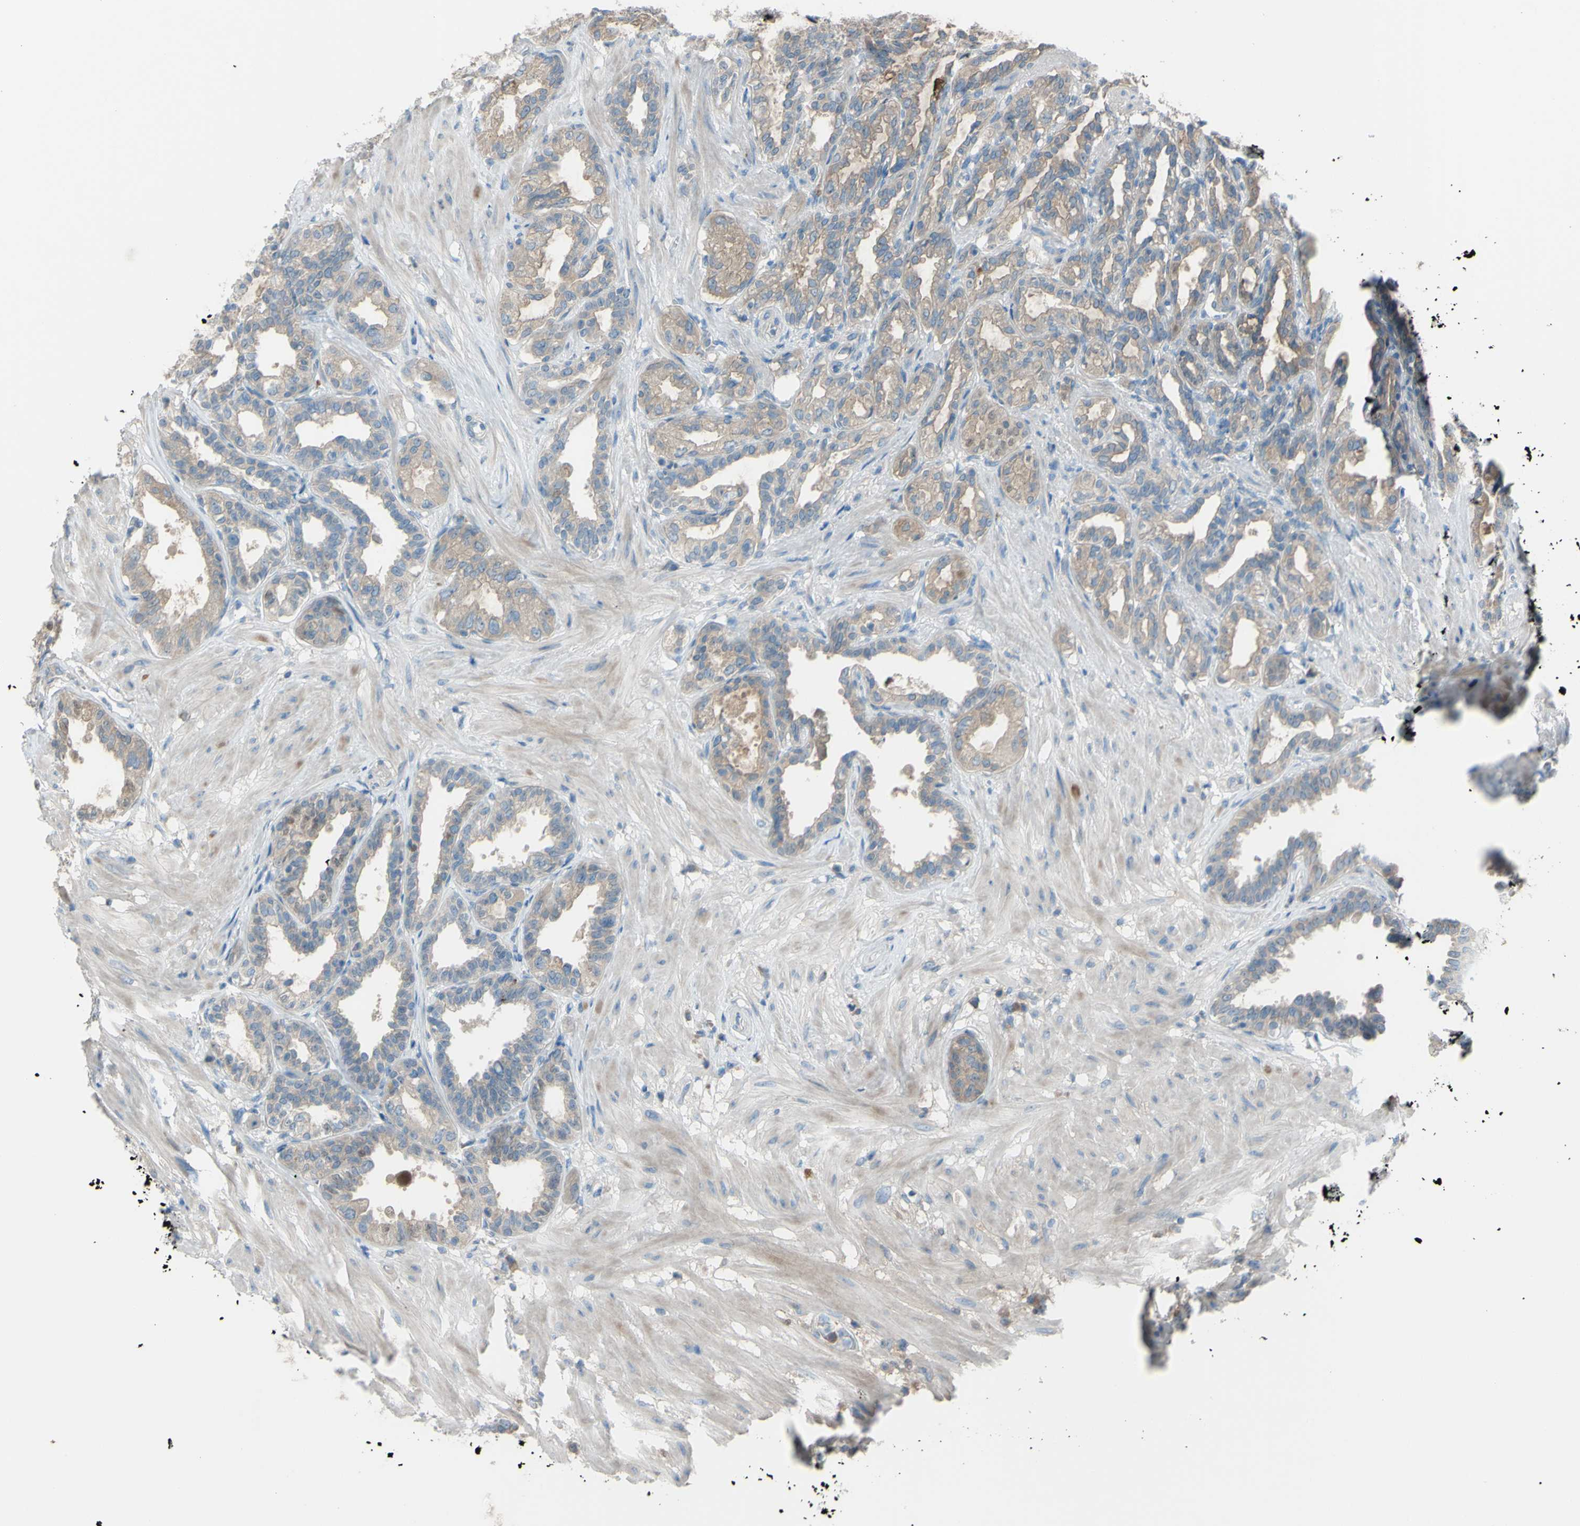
{"staining": {"intensity": "weak", "quantity": ">75%", "location": "cytoplasmic/membranous"}, "tissue": "seminal vesicle", "cell_type": "Glandular cells", "image_type": "normal", "snomed": [{"axis": "morphology", "description": "Normal tissue, NOS"}, {"axis": "topography", "description": "Seminal veicle"}], "caption": "Immunohistochemical staining of normal human seminal vesicle demonstrates >75% levels of weak cytoplasmic/membranous protein staining in about >75% of glandular cells.", "gene": "ATRN", "patient": {"sex": "male", "age": 61}}